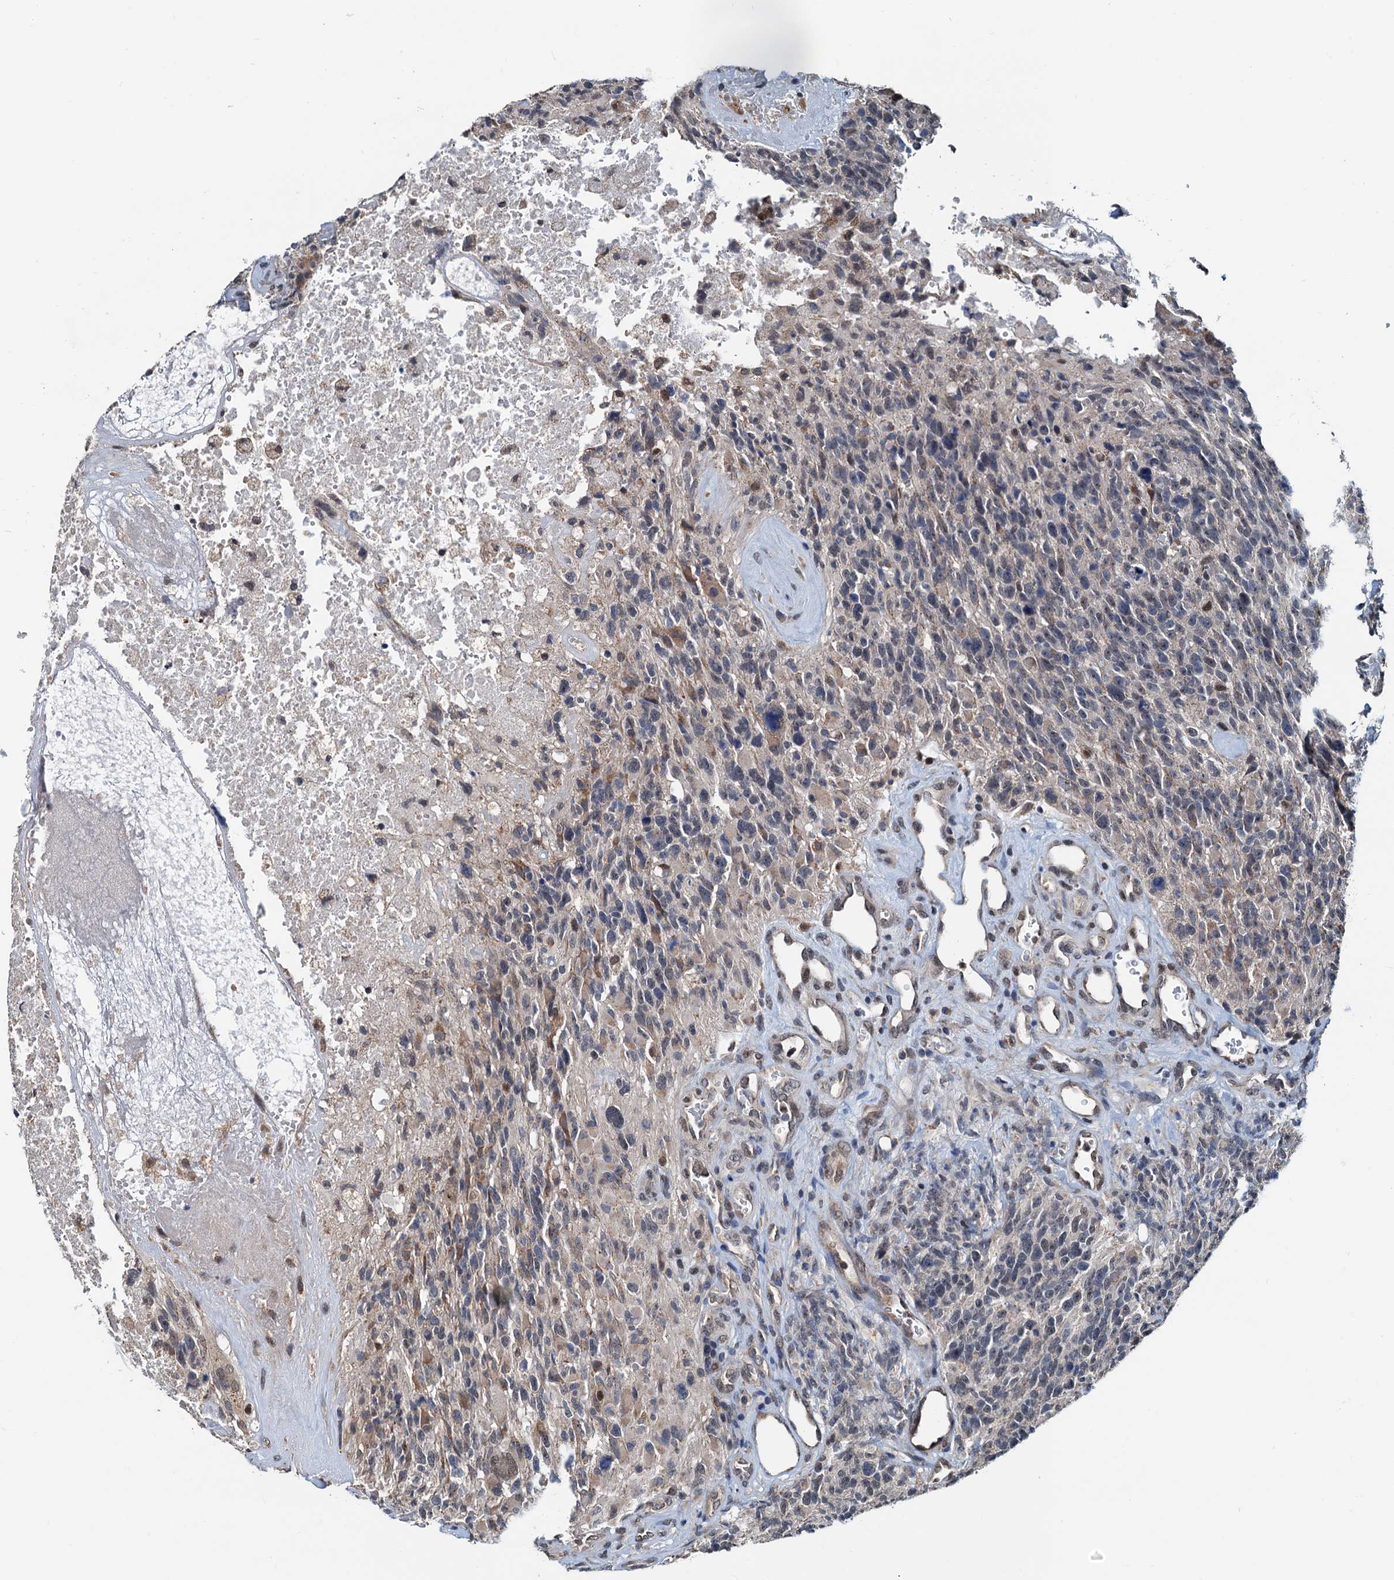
{"staining": {"intensity": "weak", "quantity": "<25%", "location": "cytoplasmic/membranous"}, "tissue": "glioma", "cell_type": "Tumor cells", "image_type": "cancer", "snomed": [{"axis": "morphology", "description": "Glioma, malignant, High grade"}, {"axis": "topography", "description": "Brain"}], "caption": "Immunohistochemical staining of human glioma reveals no significant positivity in tumor cells.", "gene": "MCMBP", "patient": {"sex": "male", "age": 76}}